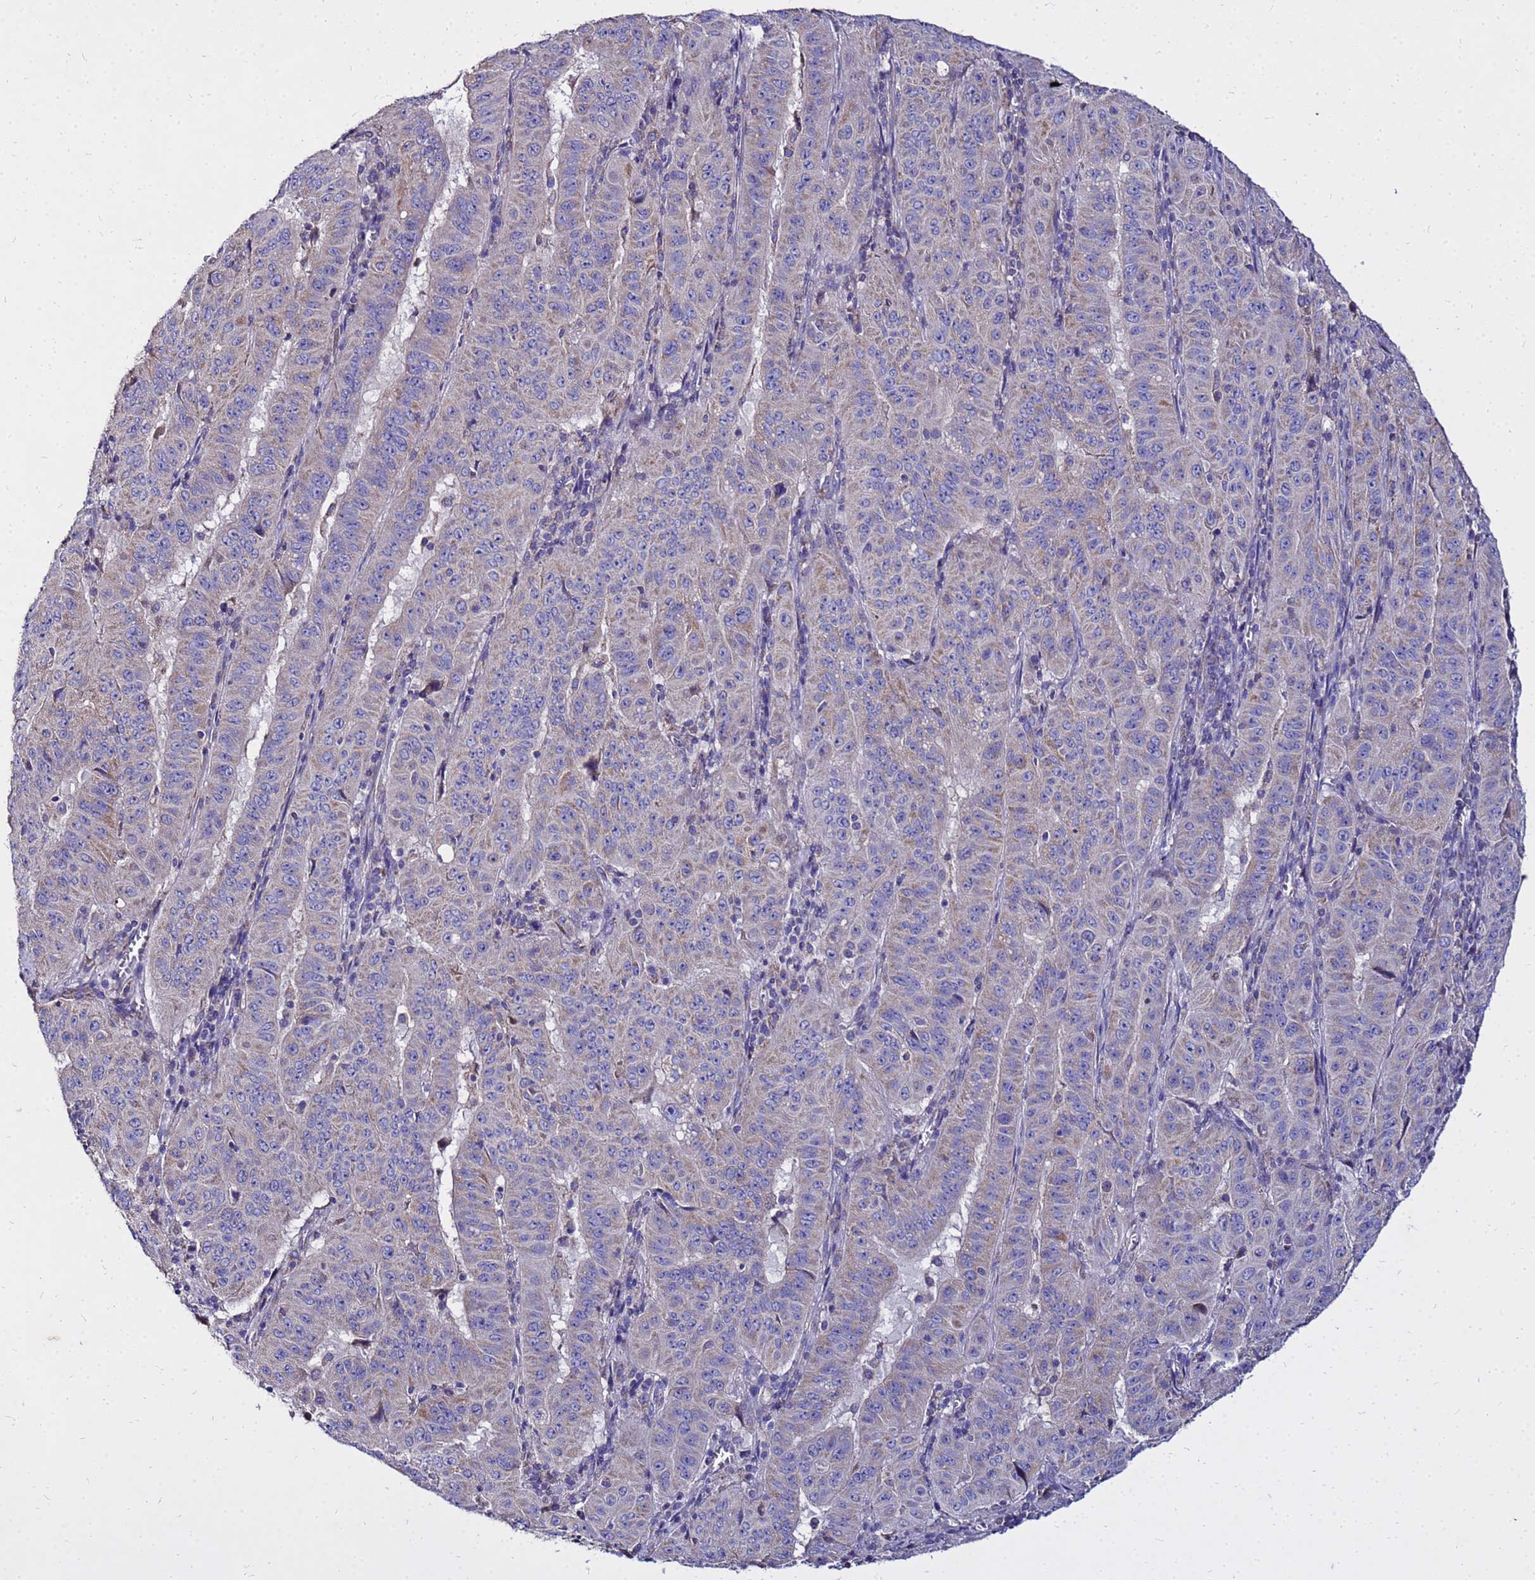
{"staining": {"intensity": "weak", "quantity": "25%-75%", "location": "cytoplasmic/membranous"}, "tissue": "pancreatic cancer", "cell_type": "Tumor cells", "image_type": "cancer", "snomed": [{"axis": "morphology", "description": "Adenocarcinoma, NOS"}, {"axis": "topography", "description": "Pancreas"}], "caption": "This is an image of immunohistochemistry (IHC) staining of pancreatic cancer (adenocarcinoma), which shows weak staining in the cytoplasmic/membranous of tumor cells.", "gene": "COX14", "patient": {"sex": "male", "age": 63}}